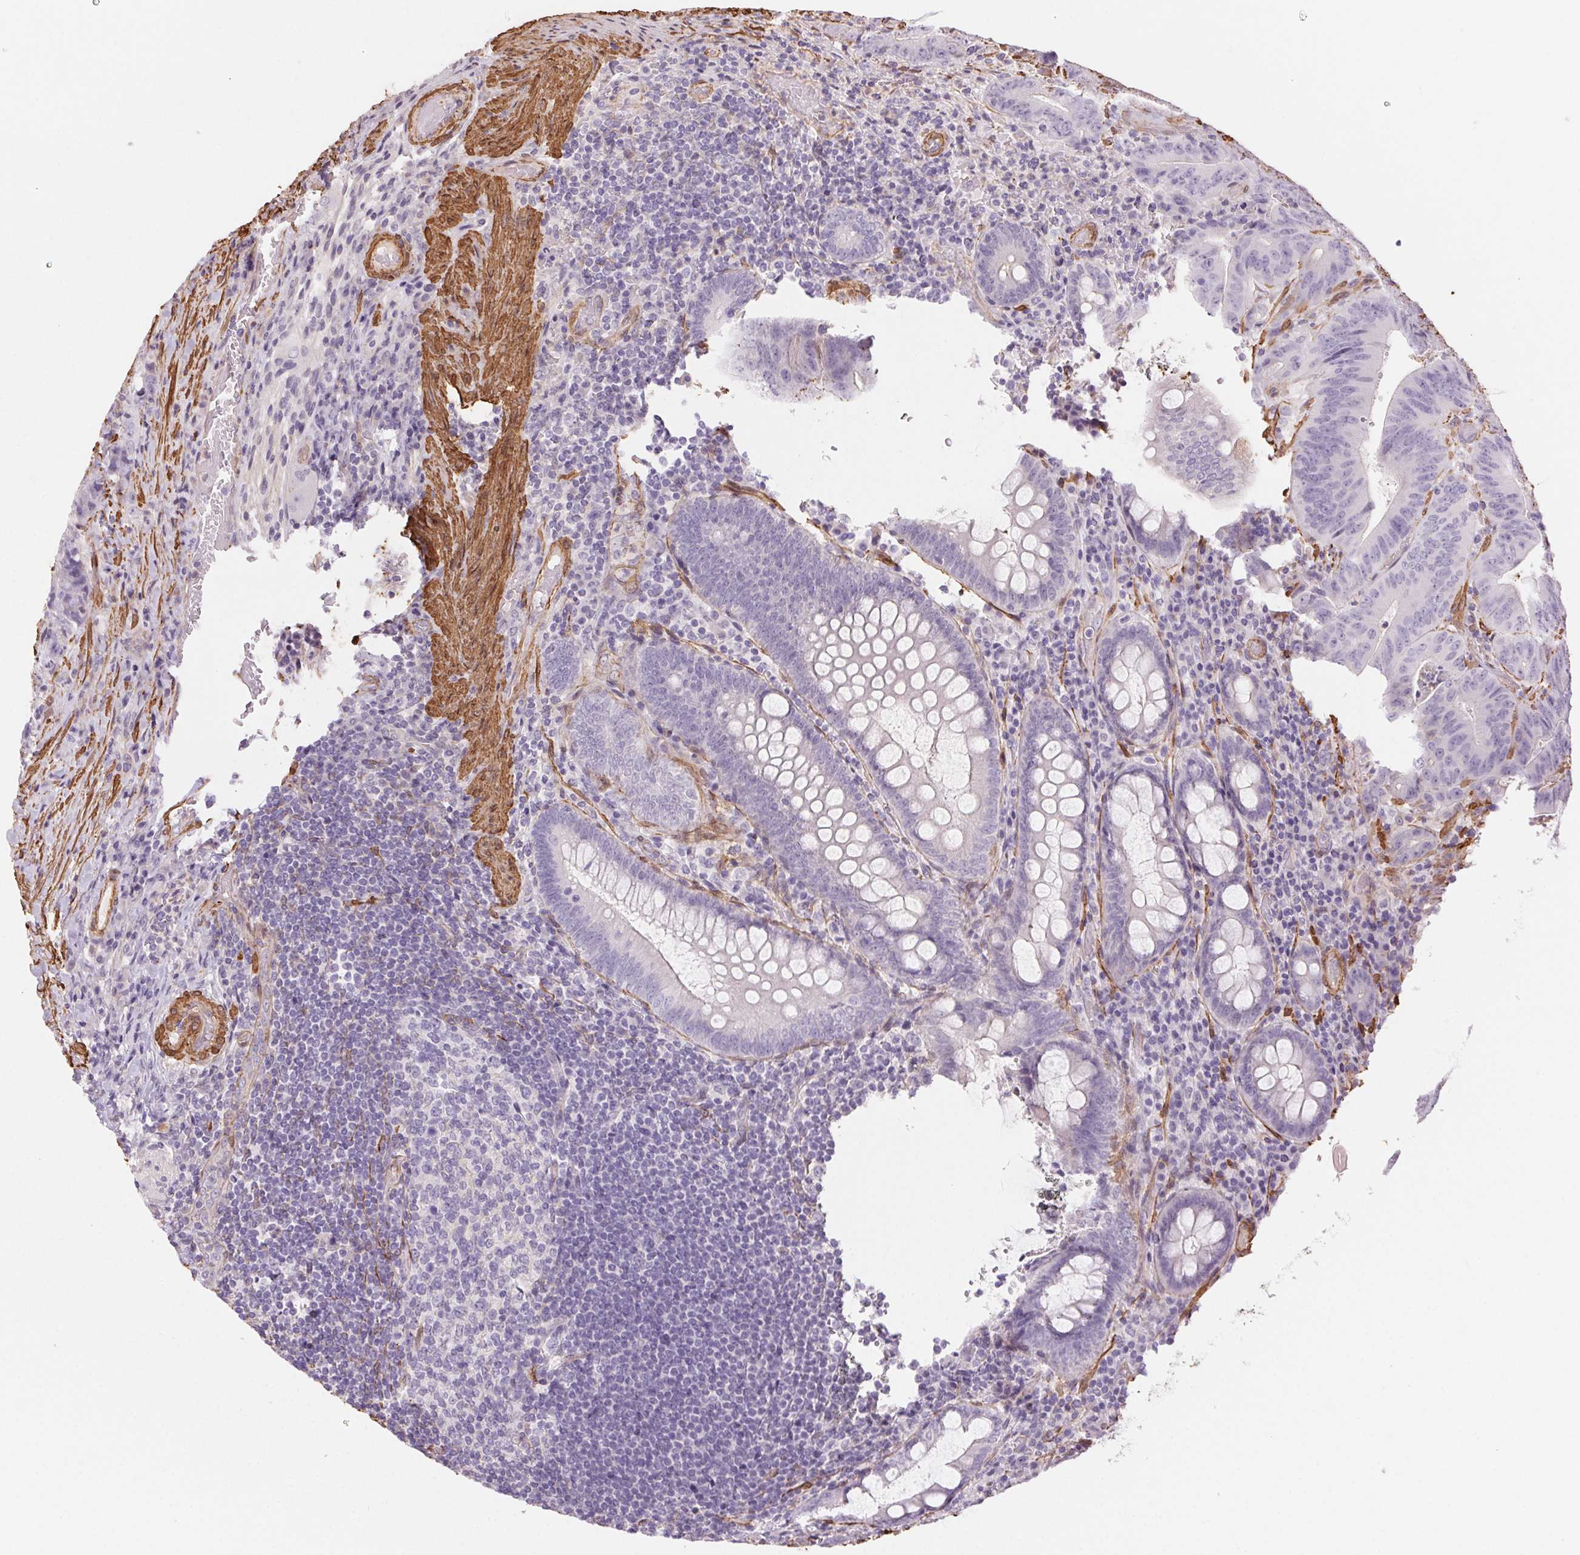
{"staining": {"intensity": "negative", "quantity": "none", "location": "none"}, "tissue": "colorectal cancer", "cell_type": "Tumor cells", "image_type": "cancer", "snomed": [{"axis": "morphology", "description": "Adenocarcinoma, NOS"}, {"axis": "topography", "description": "Colon"}], "caption": "High power microscopy micrograph of an immunohistochemistry (IHC) image of colorectal adenocarcinoma, revealing no significant staining in tumor cells.", "gene": "GPX8", "patient": {"sex": "female", "age": 43}}